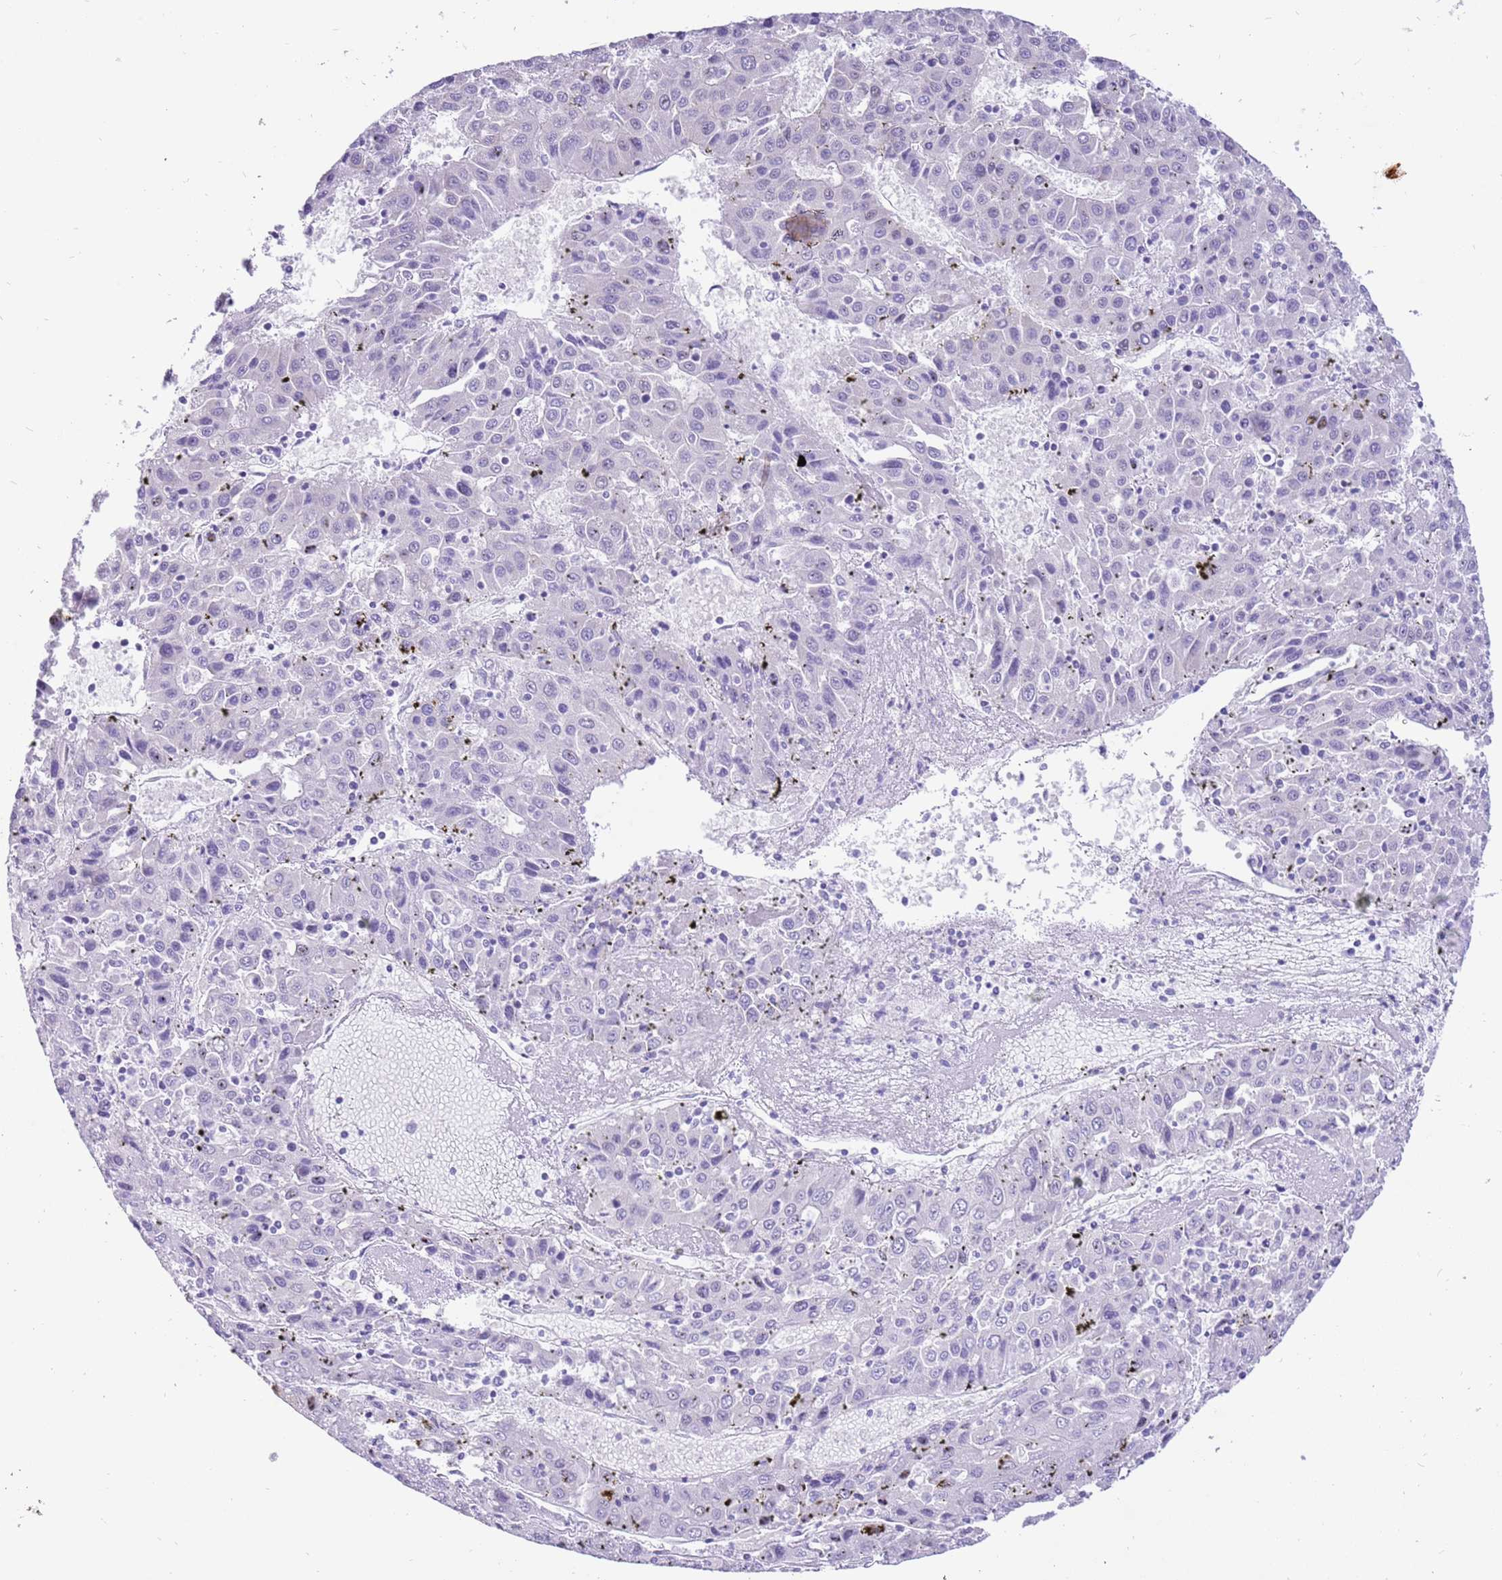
{"staining": {"intensity": "negative", "quantity": "none", "location": "none"}, "tissue": "liver cancer", "cell_type": "Tumor cells", "image_type": "cancer", "snomed": [{"axis": "morphology", "description": "Carcinoma, Hepatocellular, NOS"}, {"axis": "topography", "description": "Liver"}], "caption": "IHC of human liver cancer shows no expression in tumor cells.", "gene": "R3HDM4", "patient": {"sex": "female", "age": 53}}